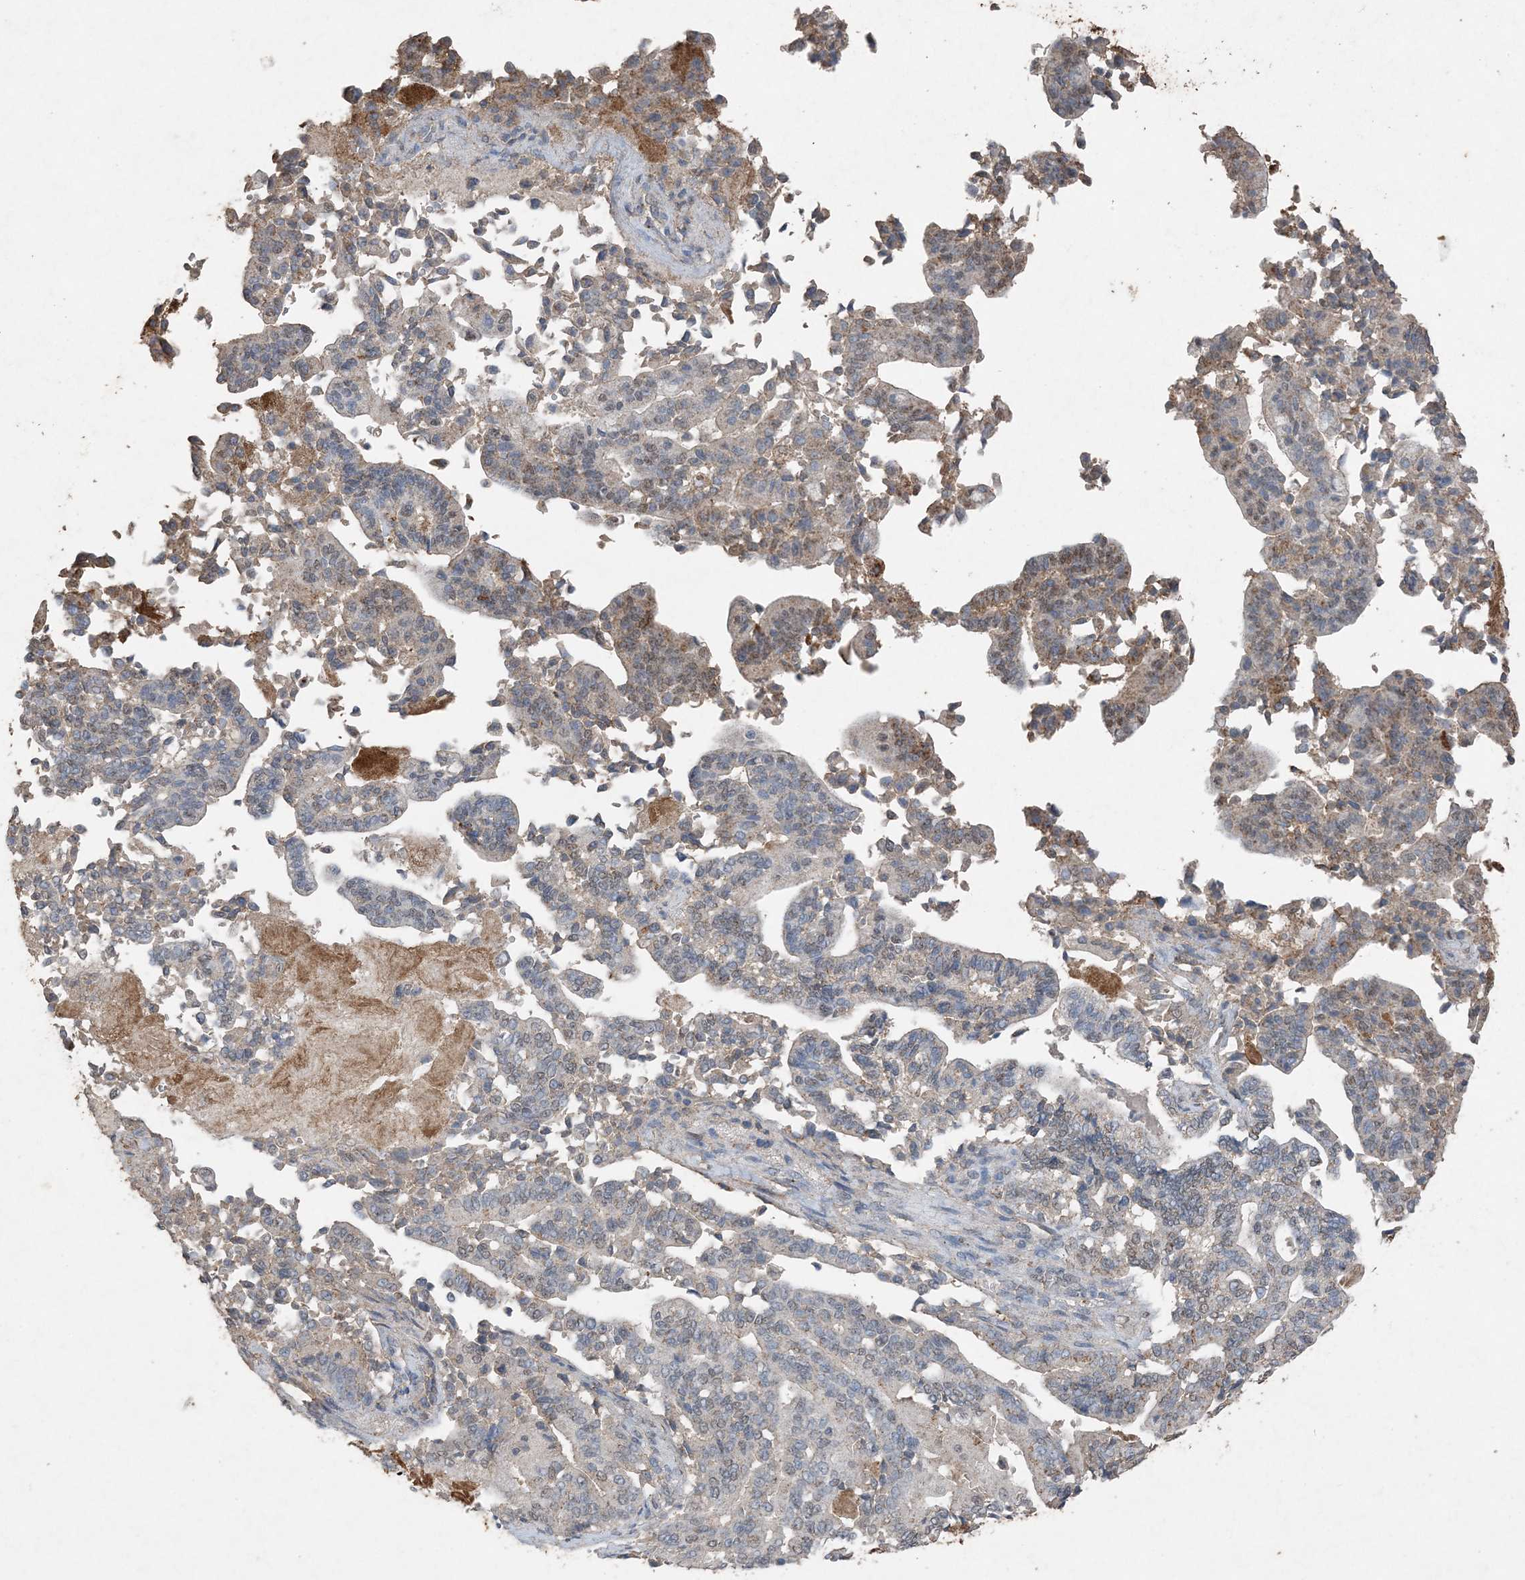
{"staining": {"intensity": "weak", "quantity": "<25%", "location": "cytoplasmic/membranous"}, "tissue": "pancreatic cancer", "cell_type": "Tumor cells", "image_type": "cancer", "snomed": [{"axis": "morphology", "description": "Normal tissue, NOS"}, {"axis": "morphology", "description": "Adenocarcinoma, NOS"}, {"axis": "topography", "description": "Pancreas"}], "caption": "Micrograph shows no protein positivity in tumor cells of pancreatic adenocarcinoma tissue.", "gene": "FCN3", "patient": {"sex": "male", "age": 63}}